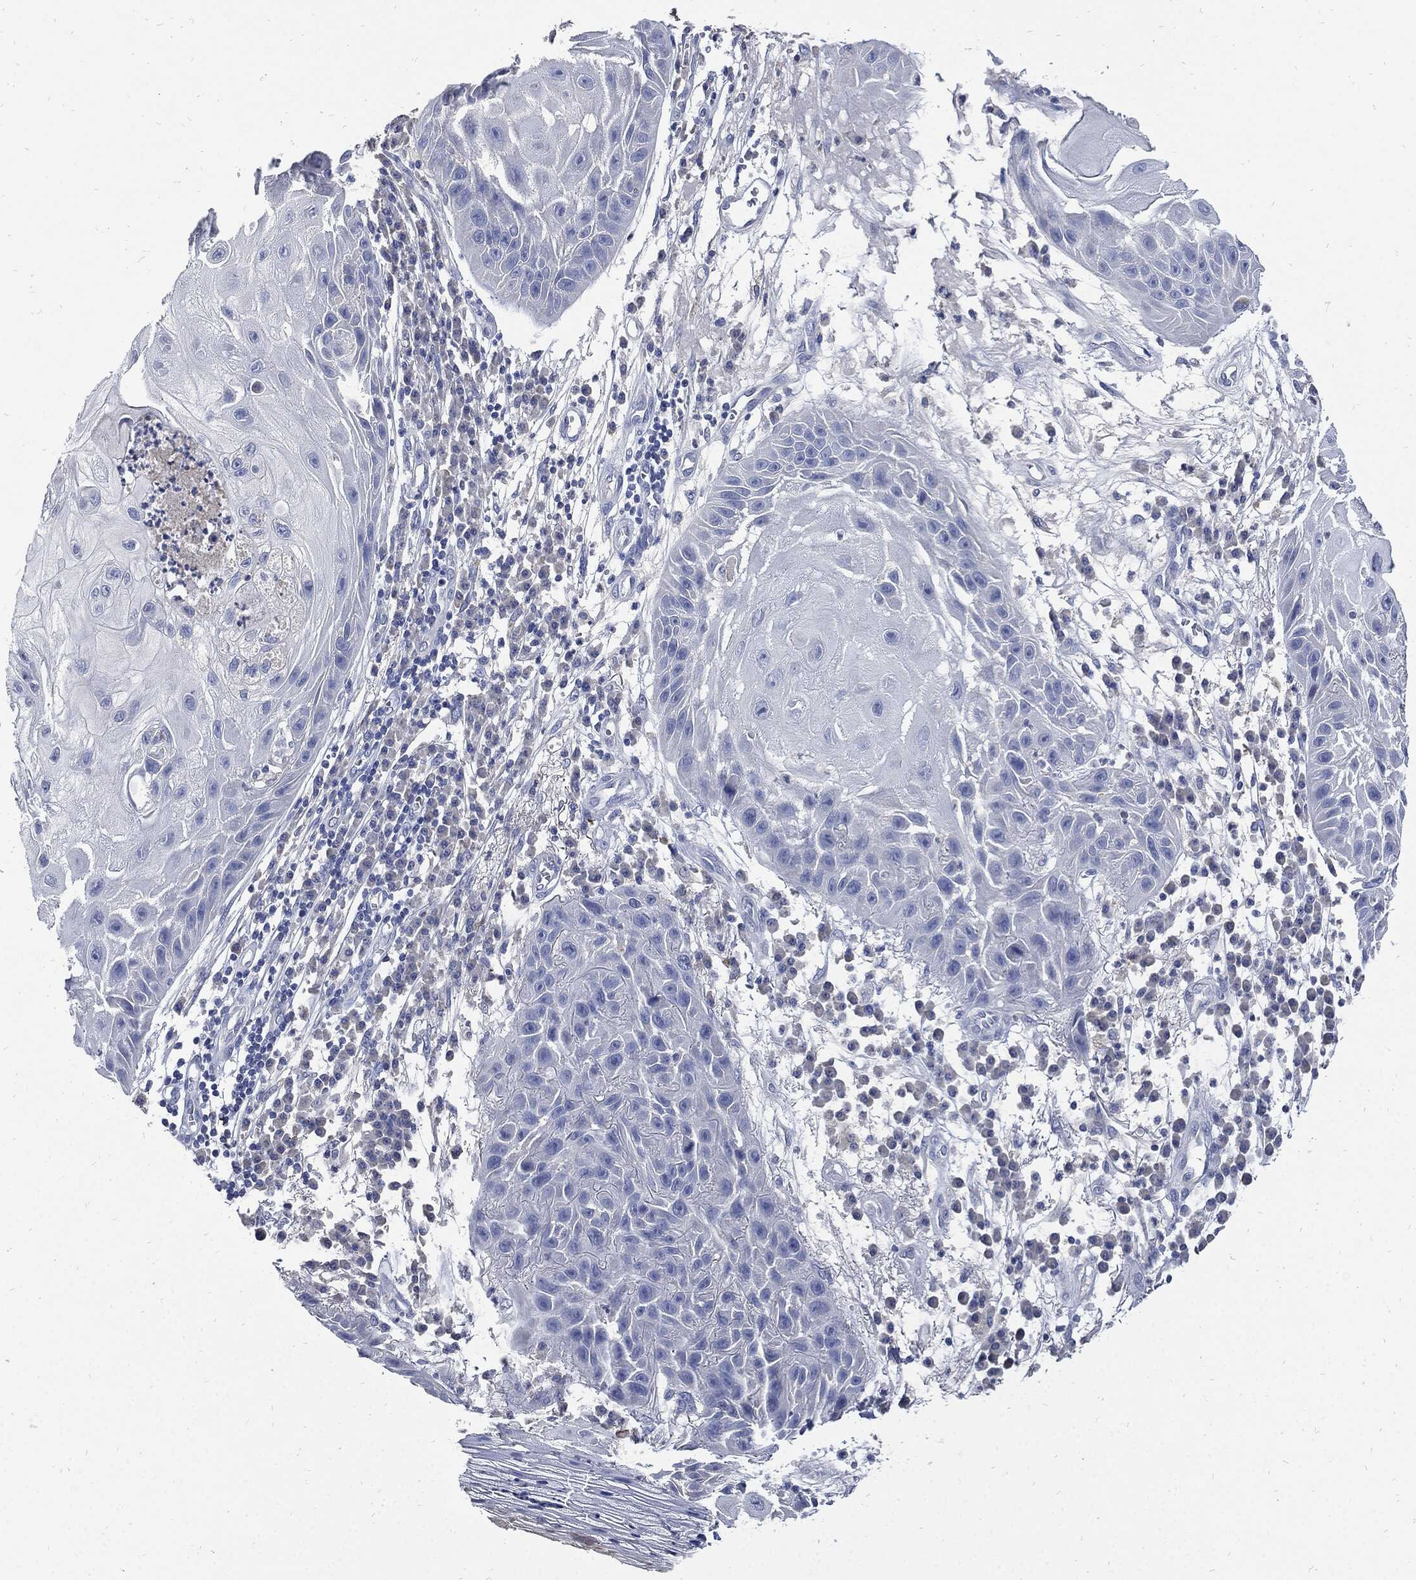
{"staining": {"intensity": "negative", "quantity": "none", "location": "none"}, "tissue": "skin cancer", "cell_type": "Tumor cells", "image_type": "cancer", "snomed": [{"axis": "morphology", "description": "Normal tissue, NOS"}, {"axis": "morphology", "description": "Squamous cell carcinoma, NOS"}, {"axis": "topography", "description": "Skin"}], "caption": "Immunohistochemistry of skin cancer (squamous cell carcinoma) reveals no expression in tumor cells.", "gene": "CPE", "patient": {"sex": "male", "age": 79}}